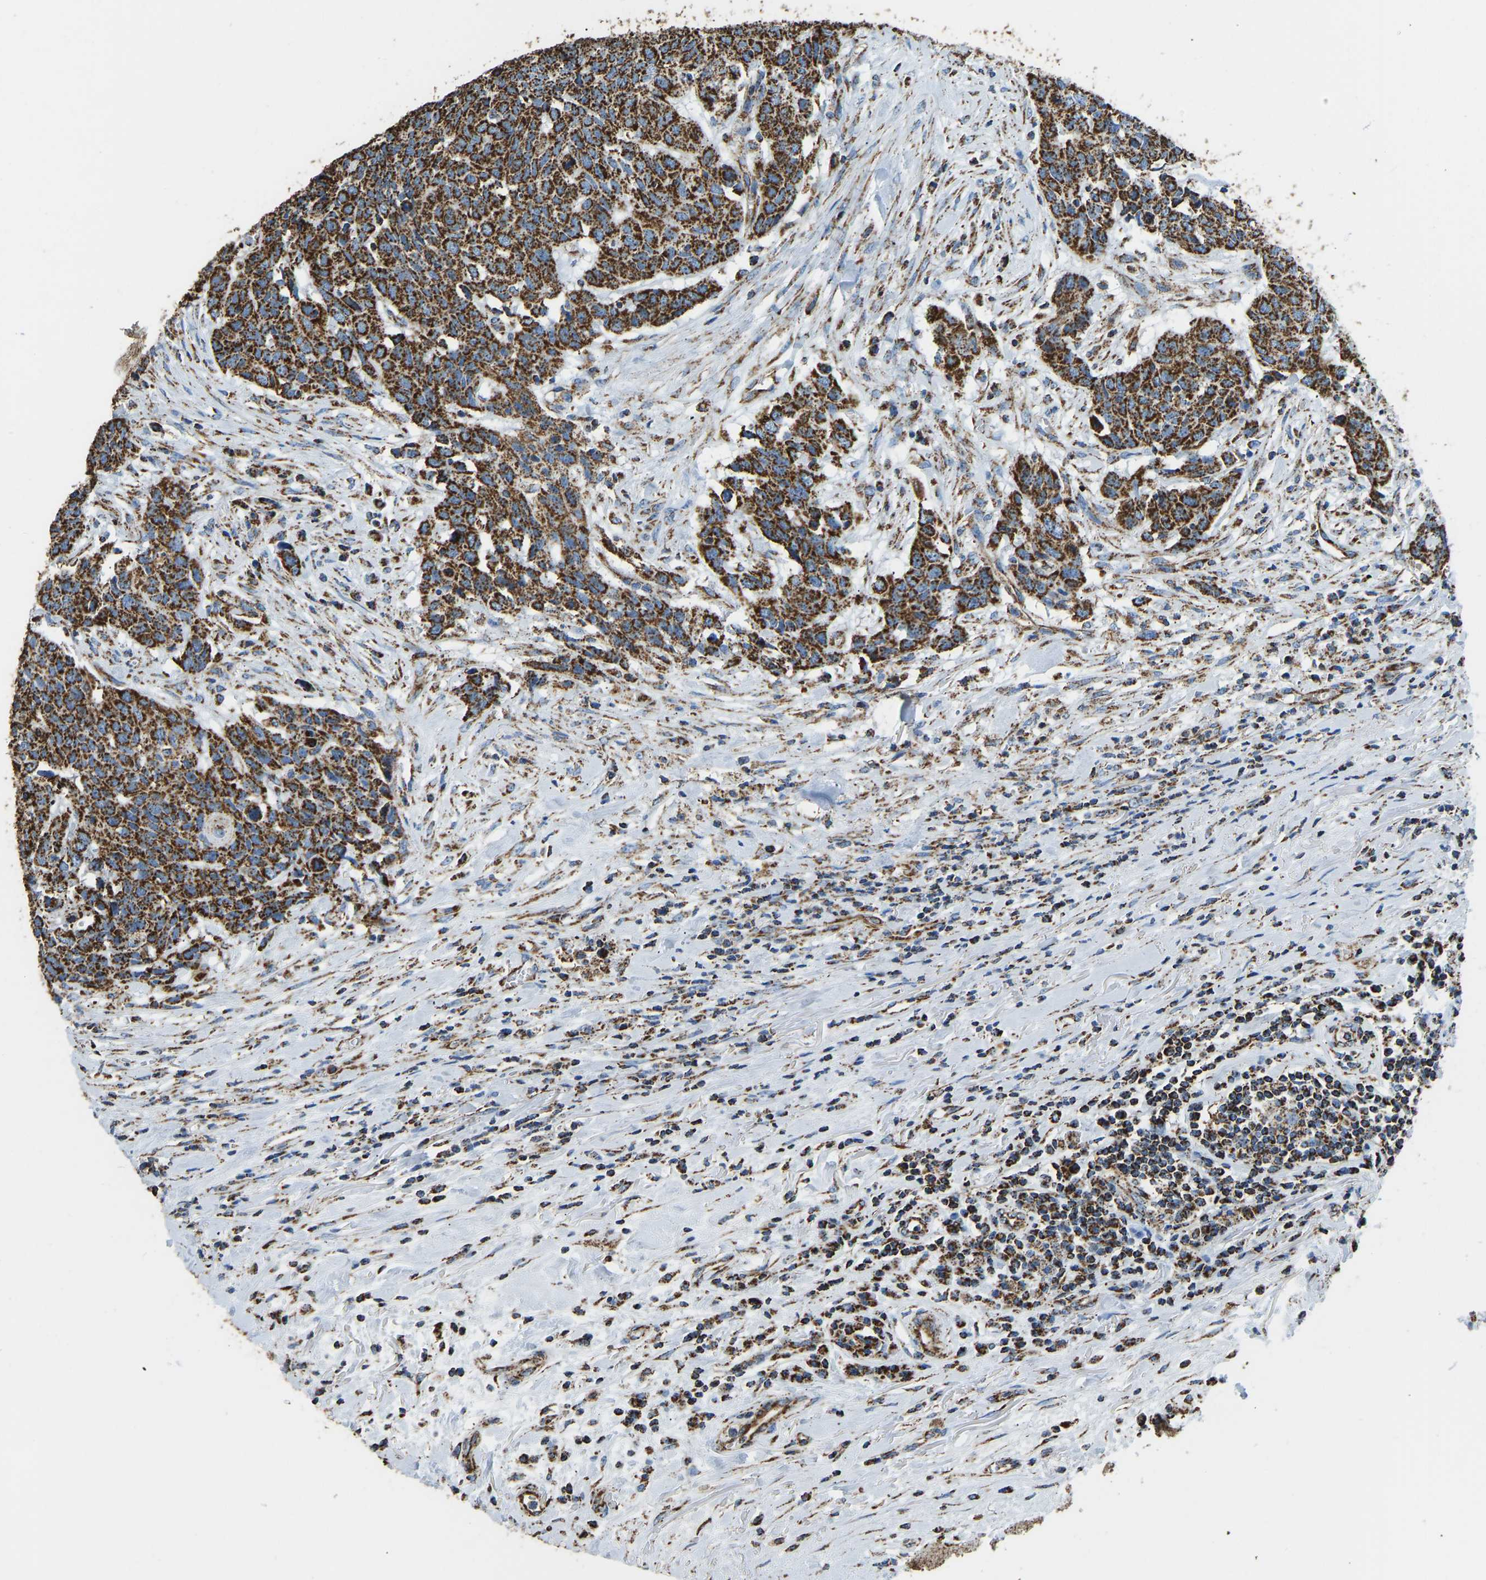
{"staining": {"intensity": "strong", "quantity": ">75%", "location": "cytoplasmic/membranous"}, "tissue": "head and neck cancer", "cell_type": "Tumor cells", "image_type": "cancer", "snomed": [{"axis": "morphology", "description": "Squamous cell carcinoma, NOS"}, {"axis": "topography", "description": "Head-Neck"}], "caption": "This histopathology image exhibits immunohistochemistry staining of human squamous cell carcinoma (head and neck), with high strong cytoplasmic/membranous expression in about >75% of tumor cells.", "gene": "IRX6", "patient": {"sex": "male", "age": 66}}